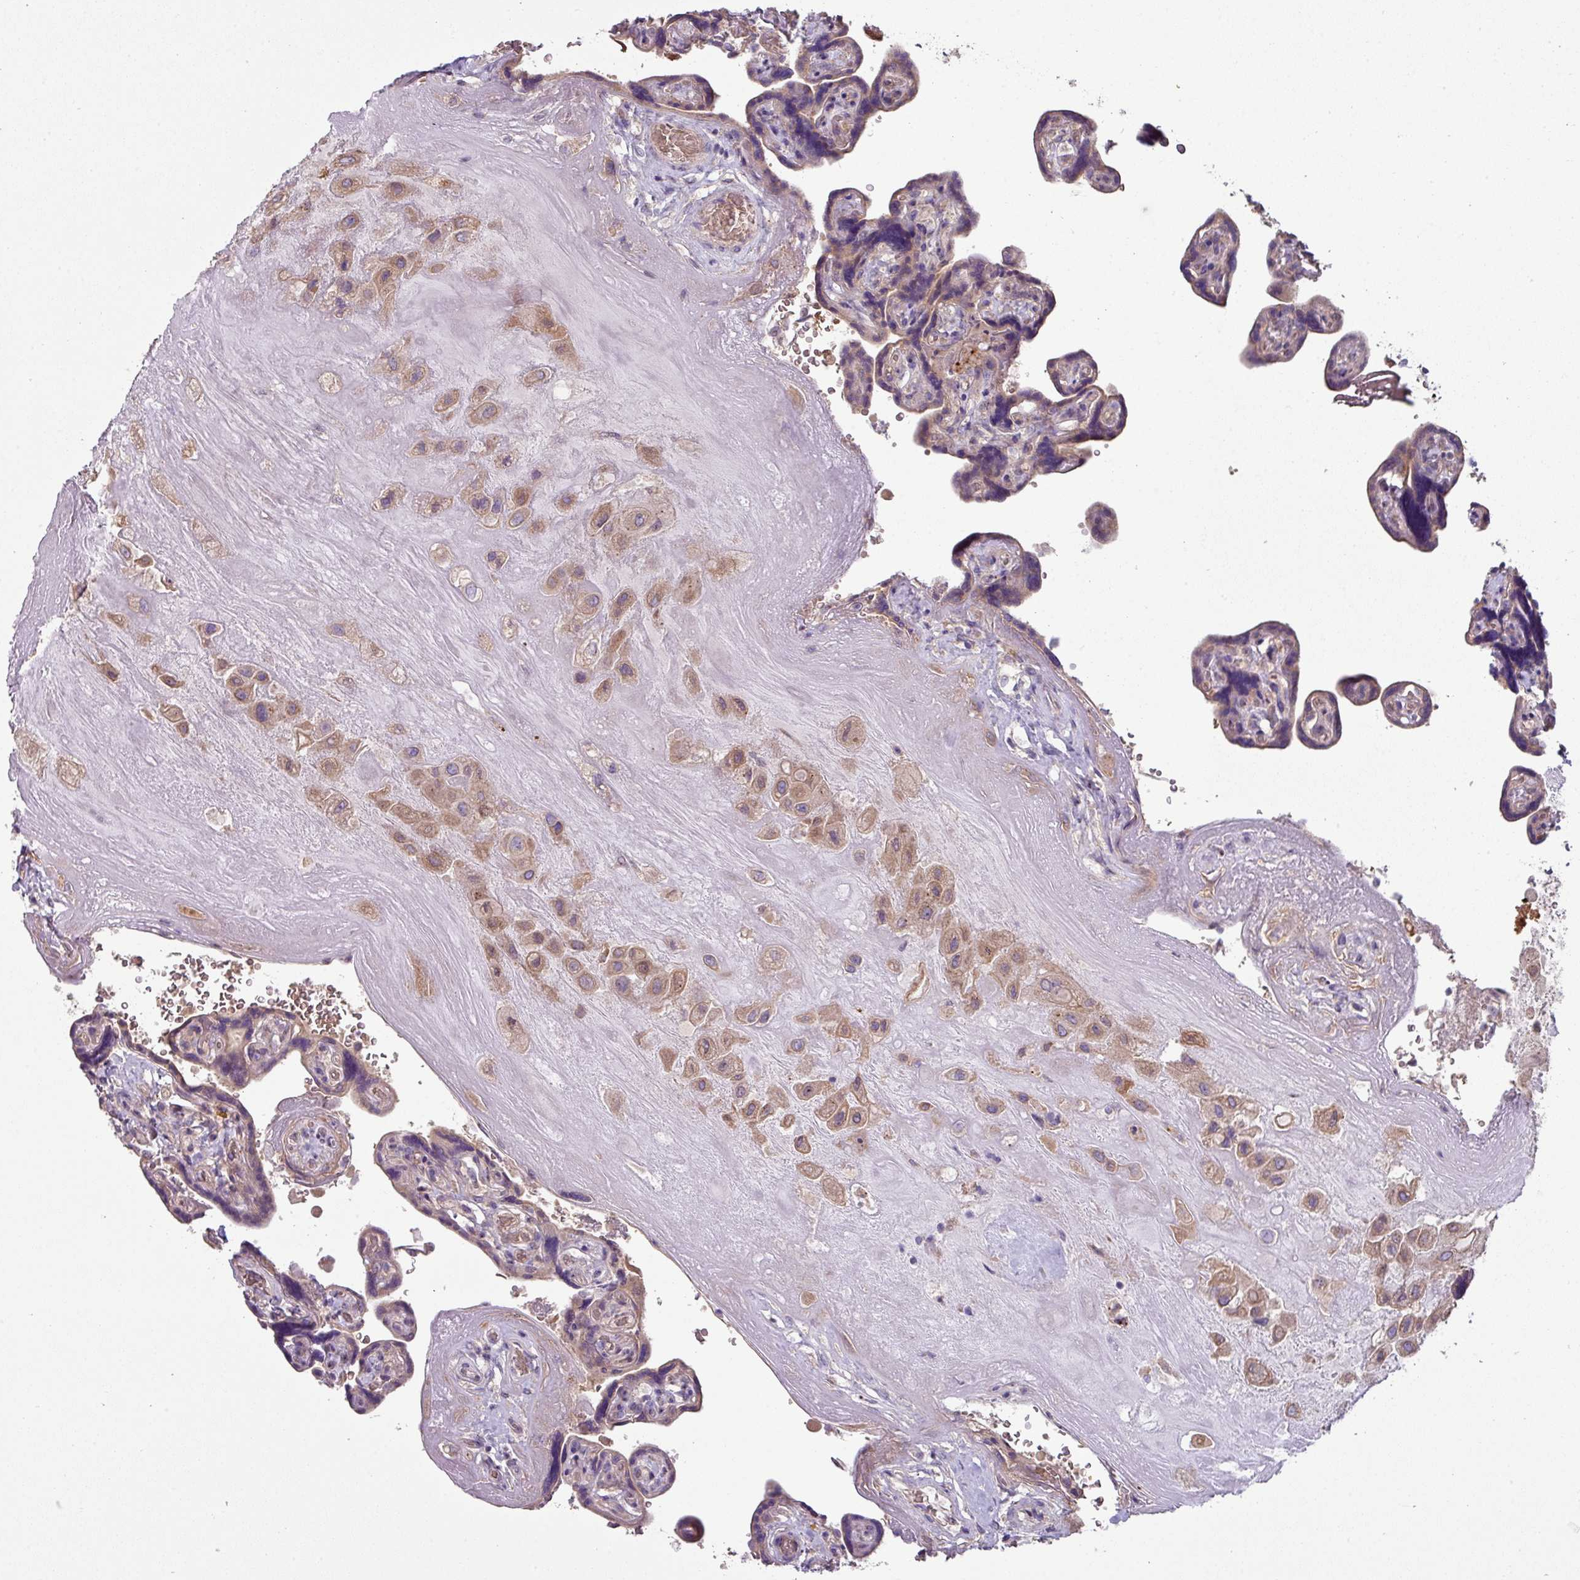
{"staining": {"intensity": "moderate", "quantity": ">75%", "location": "cytoplasmic/membranous"}, "tissue": "placenta", "cell_type": "Decidual cells", "image_type": "normal", "snomed": [{"axis": "morphology", "description": "Normal tissue, NOS"}, {"axis": "topography", "description": "Placenta"}], "caption": "A medium amount of moderate cytoplasmic/membranous expression is present in about >75% of decidual cells in normal placenta.", "gene": "LRRC9", "patient": {"sex": "female", "age": 32}}